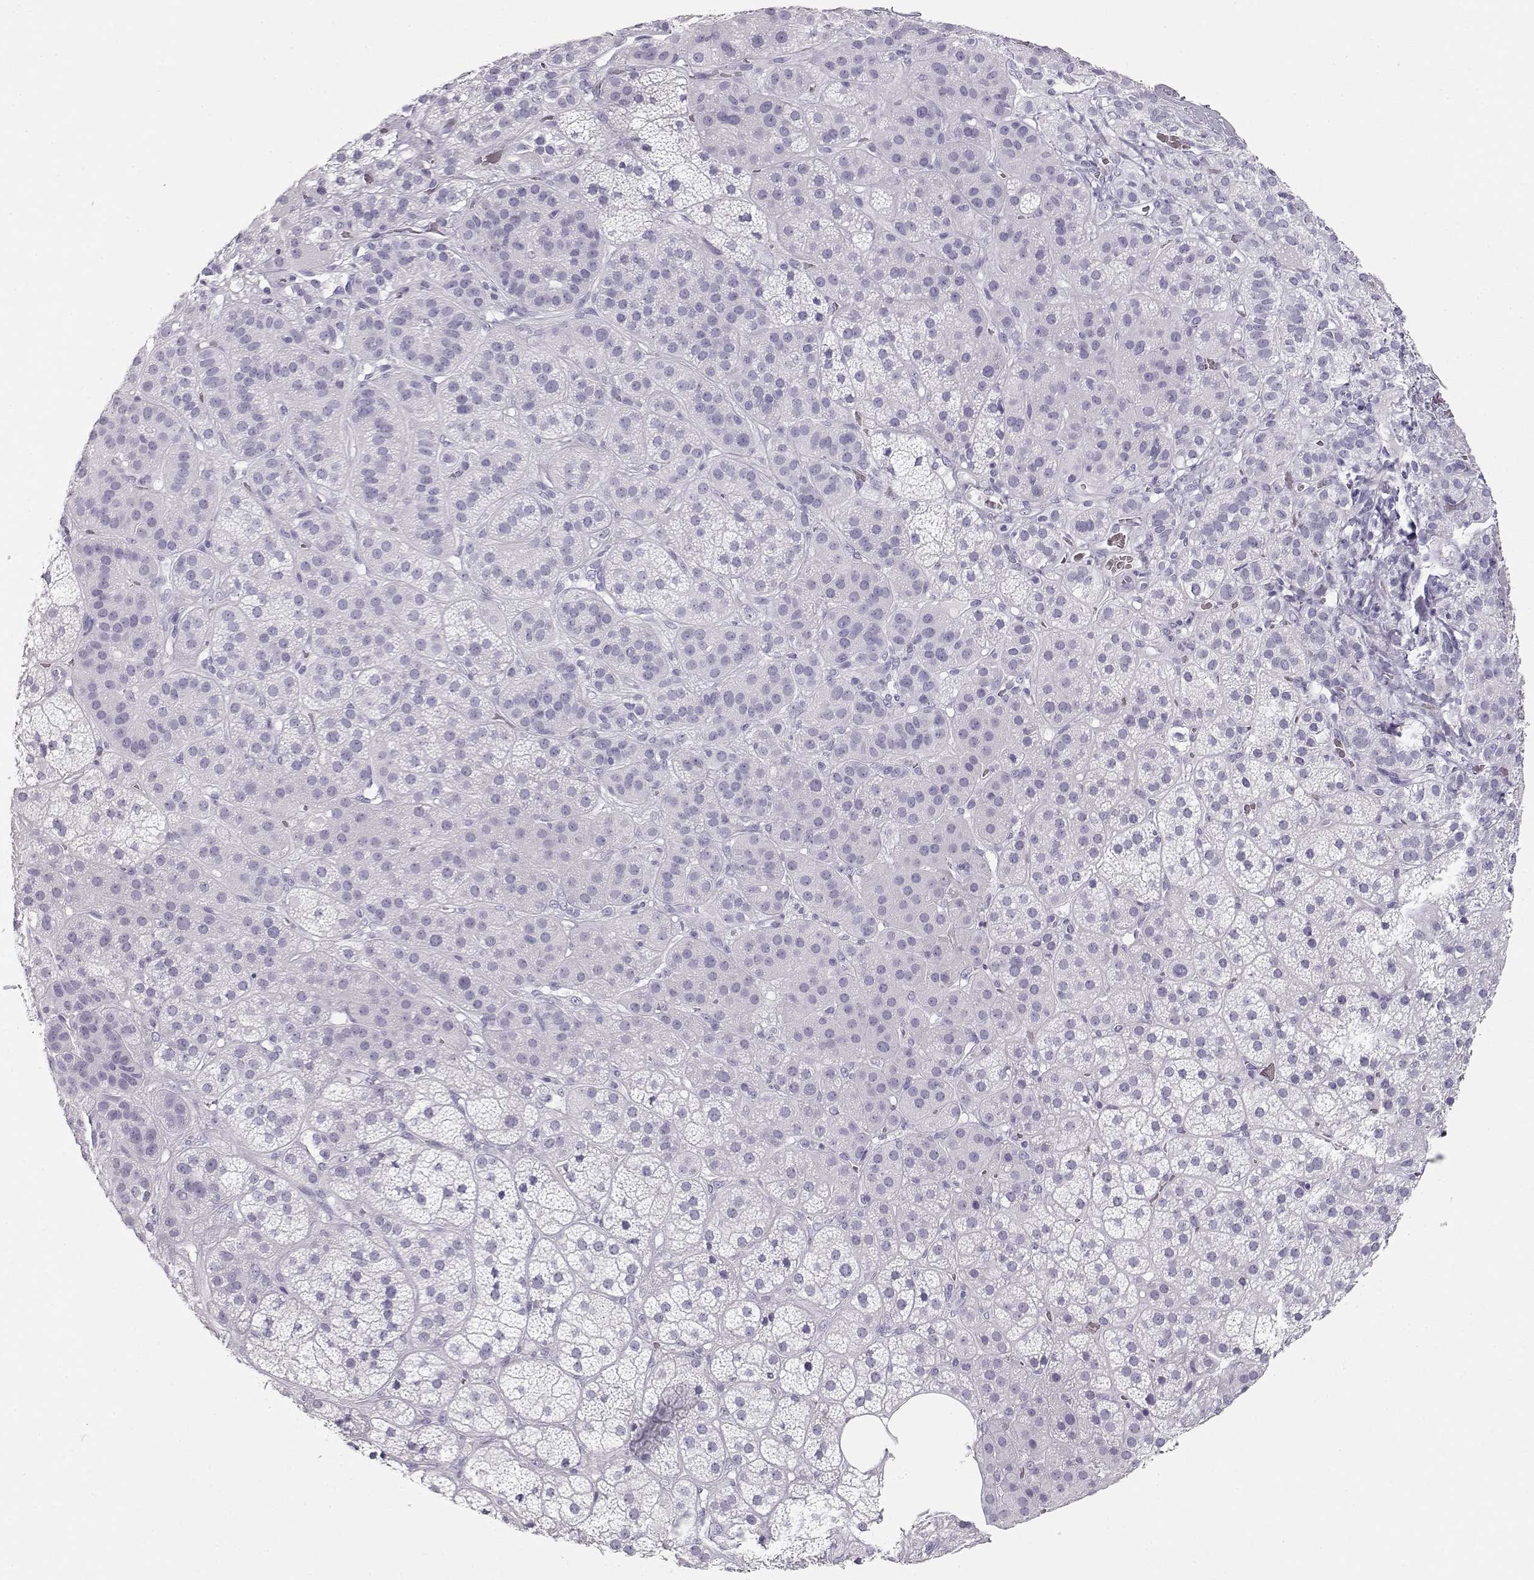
{"staining": {"intensity": "negative", "quantity": "none", "location": "none"}, "tissue": "adrenal gland", "cell_type": "Glandular cells", "image_type": "normal", "snomed": [{"axis": "morphology", "description": "Normal tissue, NOS"}, {"axis": "topography", "description": "Adrenal gland"}], "caption": "Human adrenal gland stained for a protein using immunohistochemistry displays no expression in glandular cells.", "gene": "TKTL1", "patient": {"sex": "male", "age": 57}}